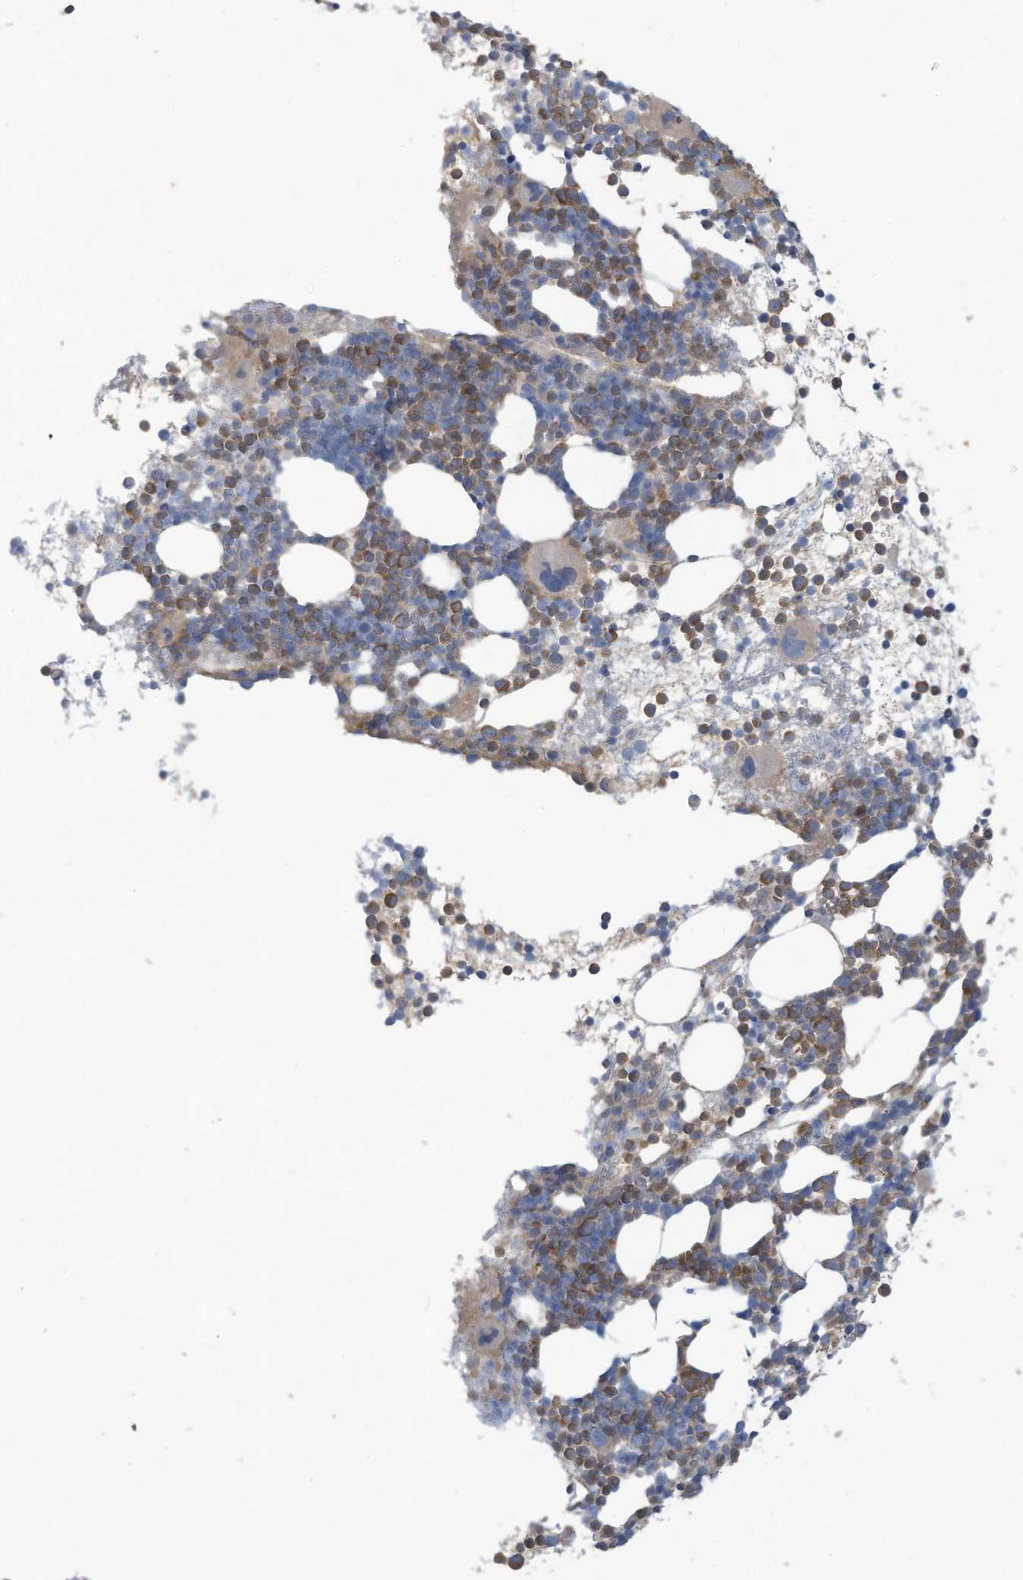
{"staining": {"intensity": "moderate", "quantity": "25%-75%", "location": "cytoplasmic/membranous"}, "tissue": "bone marrow", "cell_type": "Hematopoietic cells", "image_type": "normal", "snomed": [{"axis": "morphology", "description": "Normal tissue, NOS"}, {"axis": "topography", "description": "Bone marrow"}], "caption": "DAB (3,3'-diaminobenzidine) immunohistochemical staining of unremarkable bone marrow shows moderate cytoplasmic/membranous protein staining in approximately 25%-75% of hematopoietic cells. Ihc stains the protein of interest in brown and the nuclei are stained blue.", "gene": "ADI1", "patient": {"sex": "female", "age": 57}}